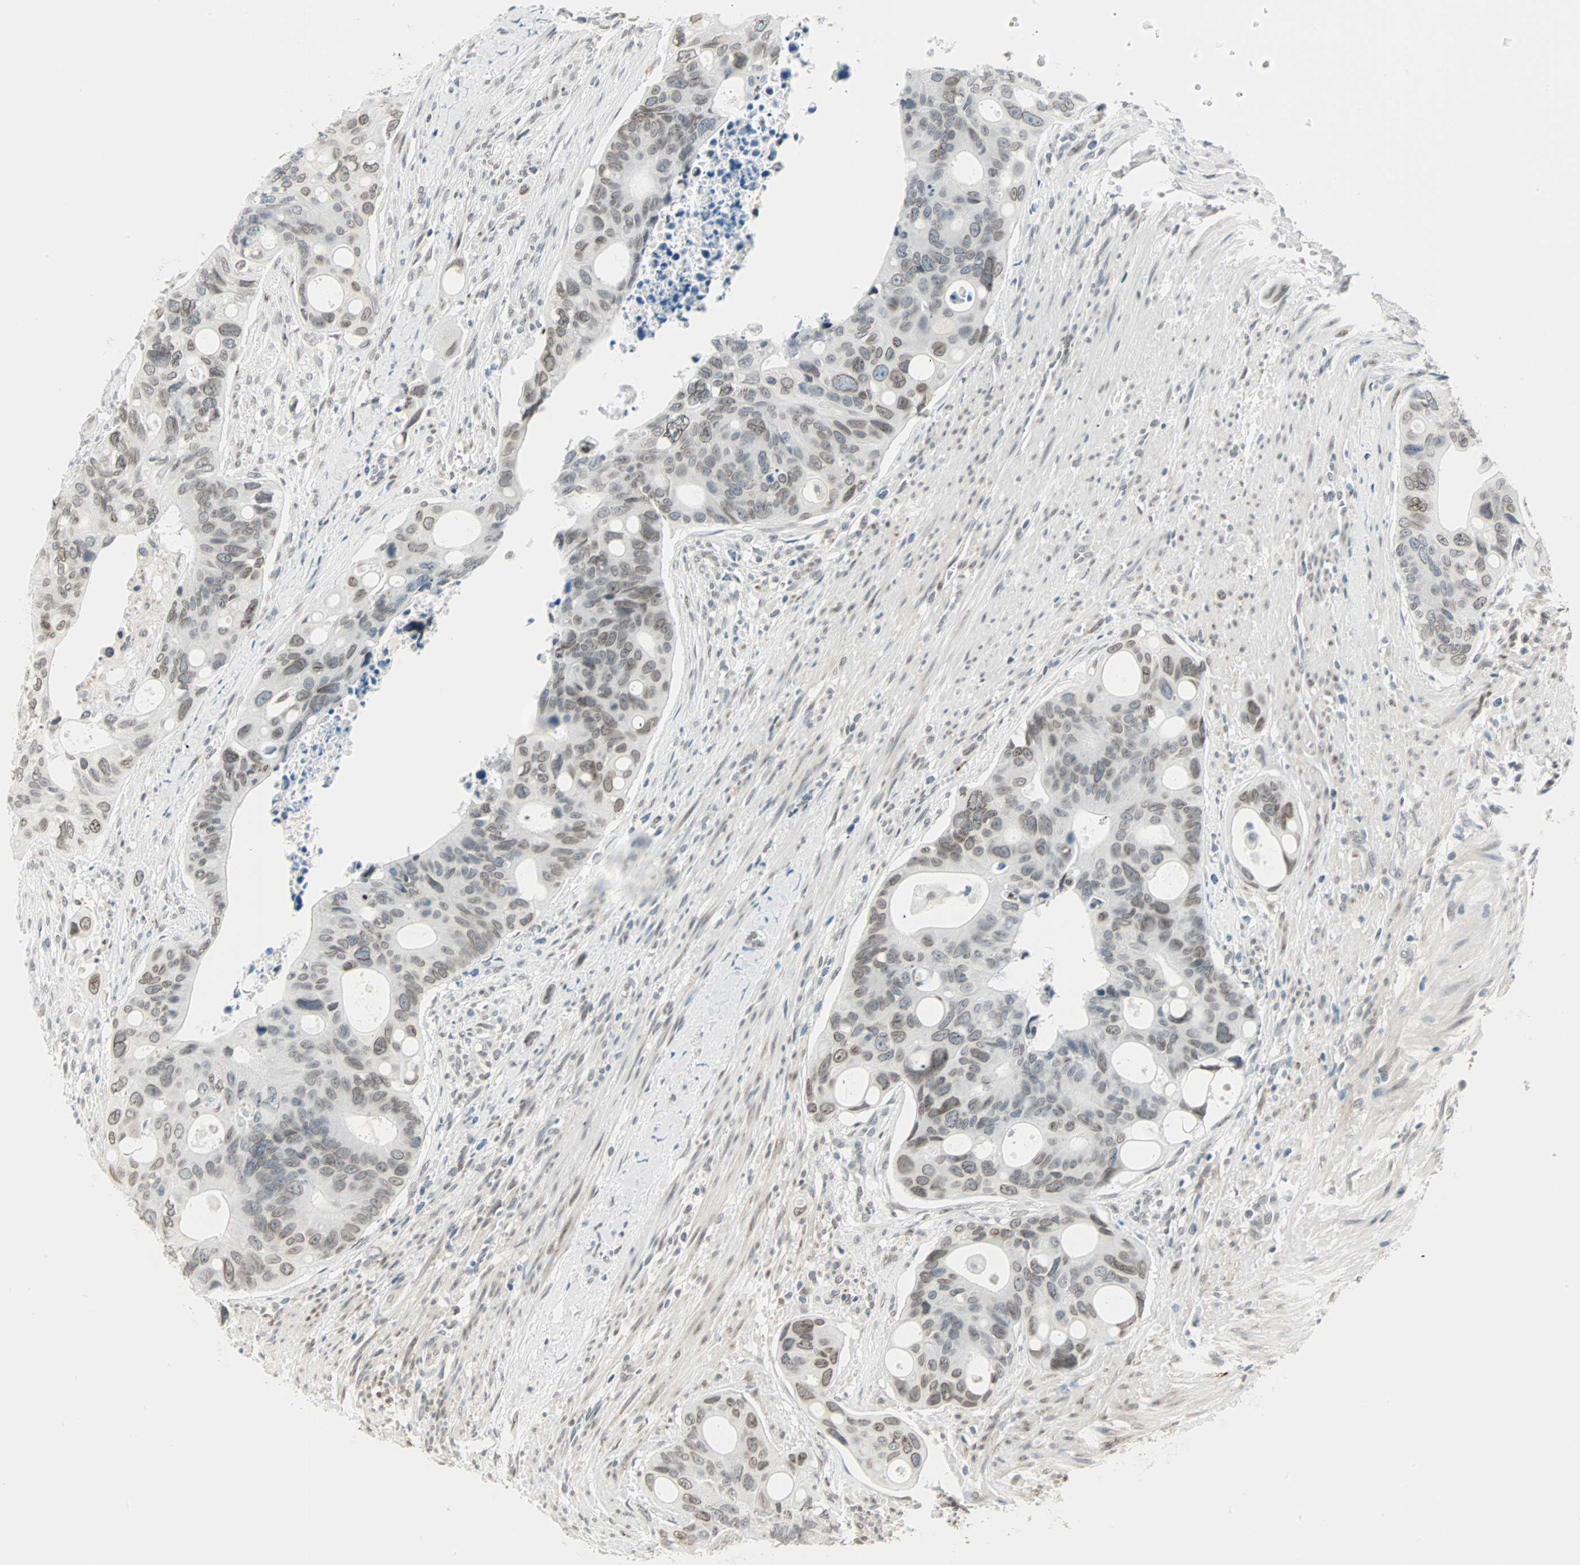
{"staining": {"intensity": "weak", "quantity": "25%-75%", "location": "cytoplasmic/membranous,nuclear"}, "tissue": "colorectal cancer", "cell_type": "Tumor cells", "image_type": "cancer", "snomed": [{"axis": "morphology", "description": "Adenocarcinoma, NOS"}, {"axis": "topography", "description": "Colon"}], "caption": "Colorectal cancer (adenocarcinoma) stained for a protein demonstrates weak cytoplasmic/membranous and nuclear positivity in tumor cells.", "gene": "BCAN", "patient": {"sex": "female", "age": 57}}